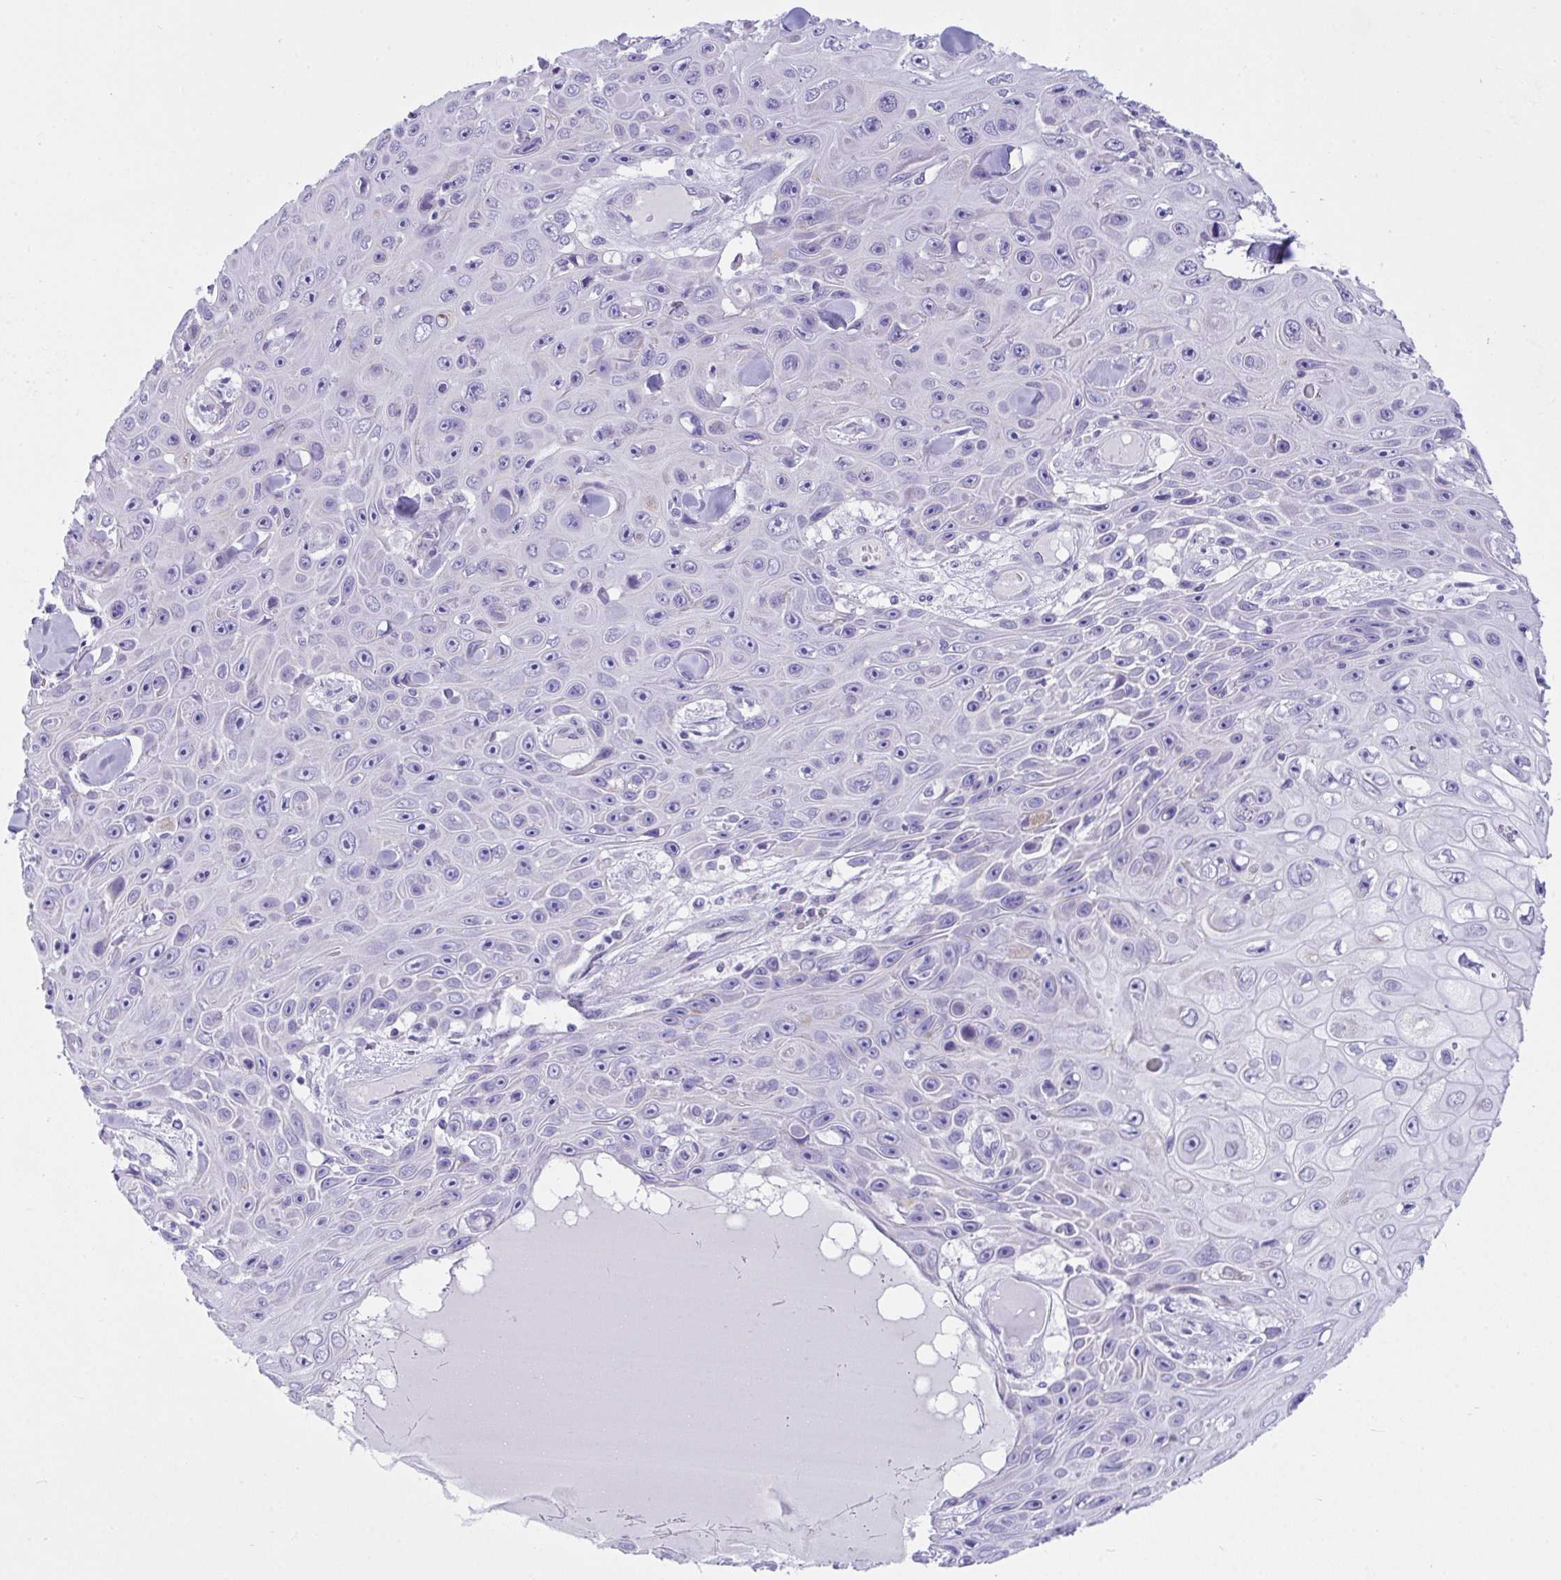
{"staining": {"intensity": "negative", "quantity": "none", "location": "none"}, "tissue": "skin cancer", "cell_type": "Tumor cells", "image_type": "cancer", "snomed": [{"axis": "morphology", "description": "Squamous cell carcinoma, NOS"}, {"axis": "topography", "description": "Skin"}], "caption": "DAB immunohistochemical staining of human skin cancer (squamous cell carcinoma) displays no significant expression in tumor cells. (Immunohistochemistry, brightfield microscopy, high magnification).", "gene": "TMEM106B", "patient": {"sex": "male", "age": 82}}